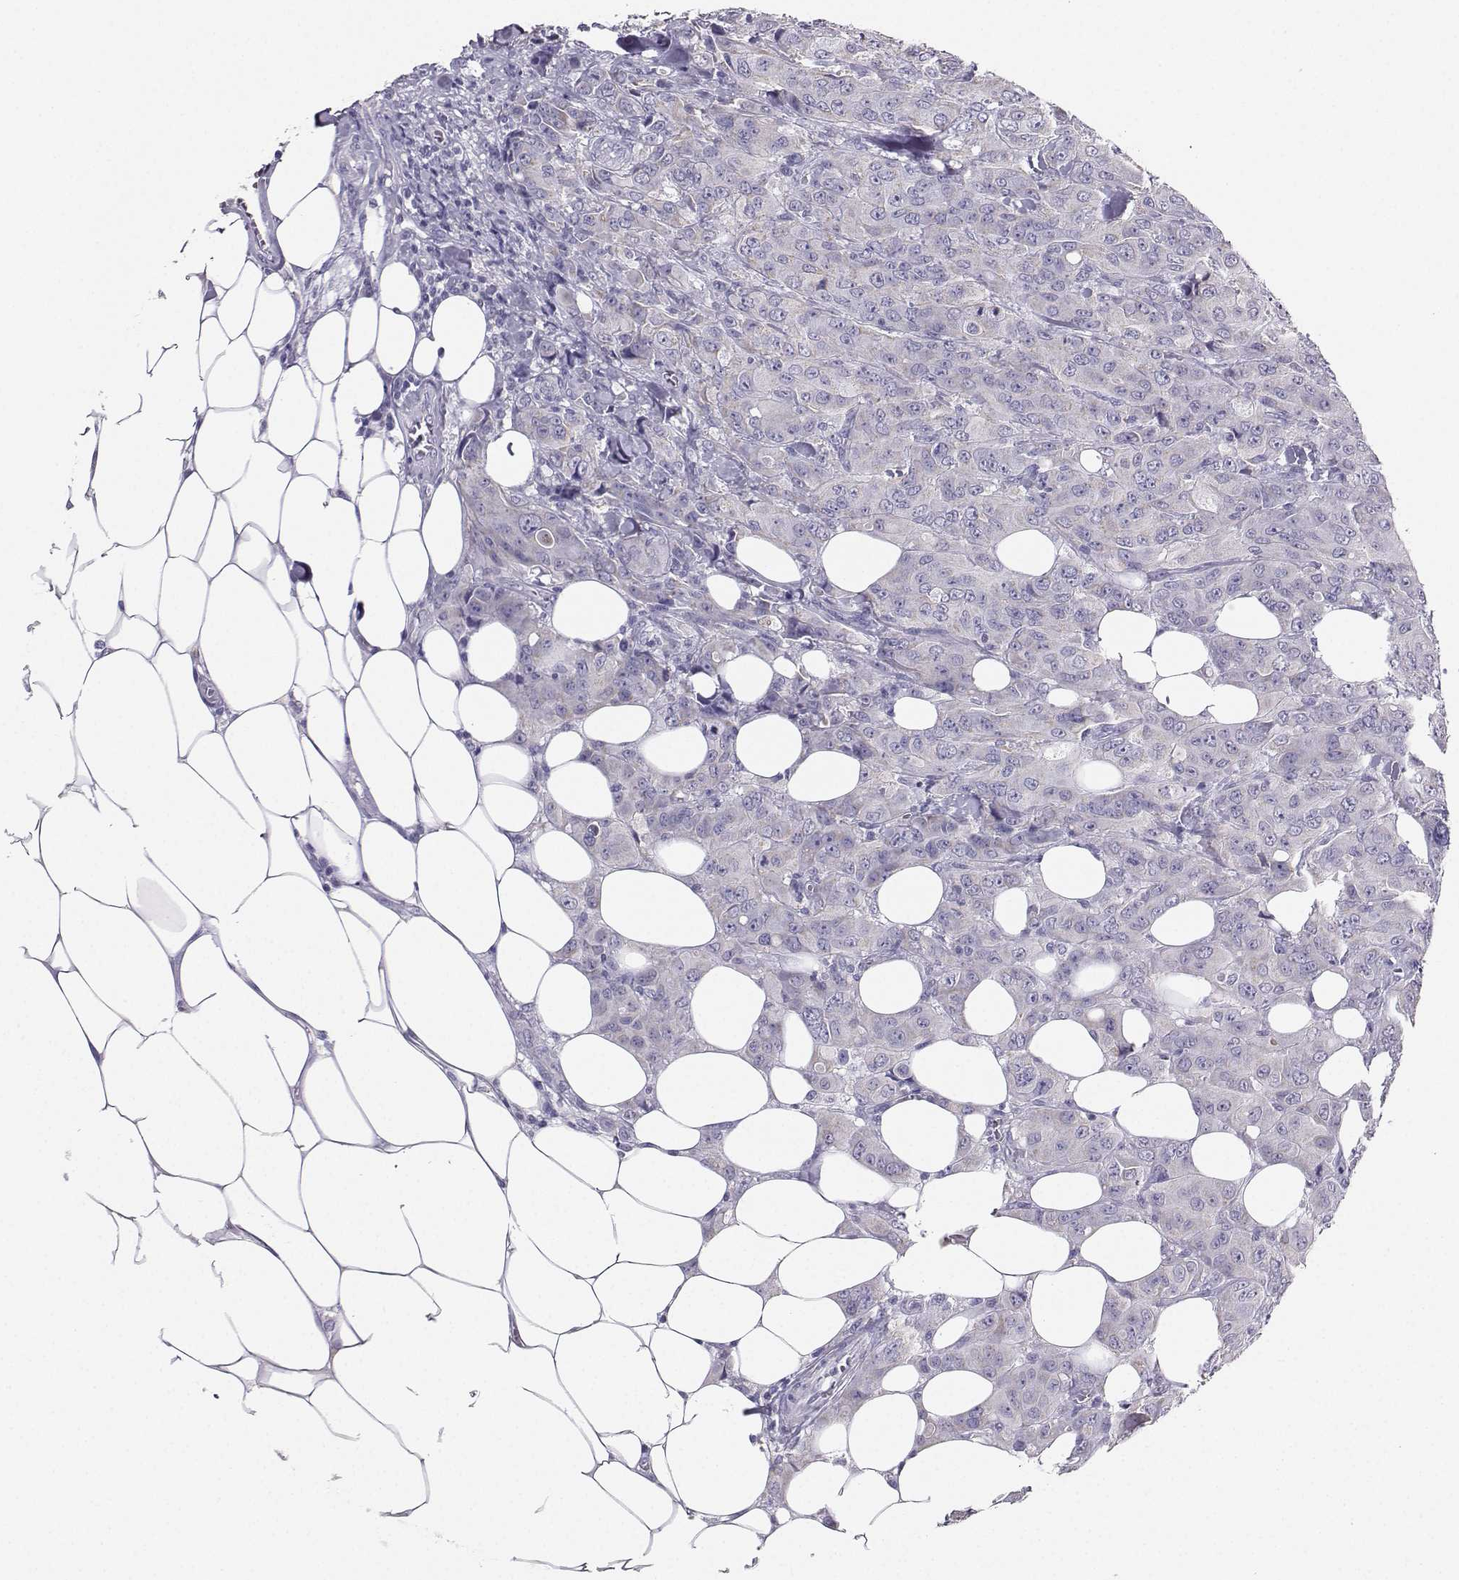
{"staining": {"intensity": "negative", "quantity": "none", "location": "none"}, "tissue": "breast cancer", "cell_type": "Tumor cells", "image_type": "cancer", "snomed": [{"axis": "morphology", "description": "Duct carcinoma"}, {"axis": "topography", "description": "Breast"}], "caption": "DAB (3,3'-diaminobenzidine) immunohistochemical staining of human breast invasive ductal carcinoma displays no significant positivity in tumor cells.", "gene": "AVP", "patient": {"sex": "female", "age": 43}}